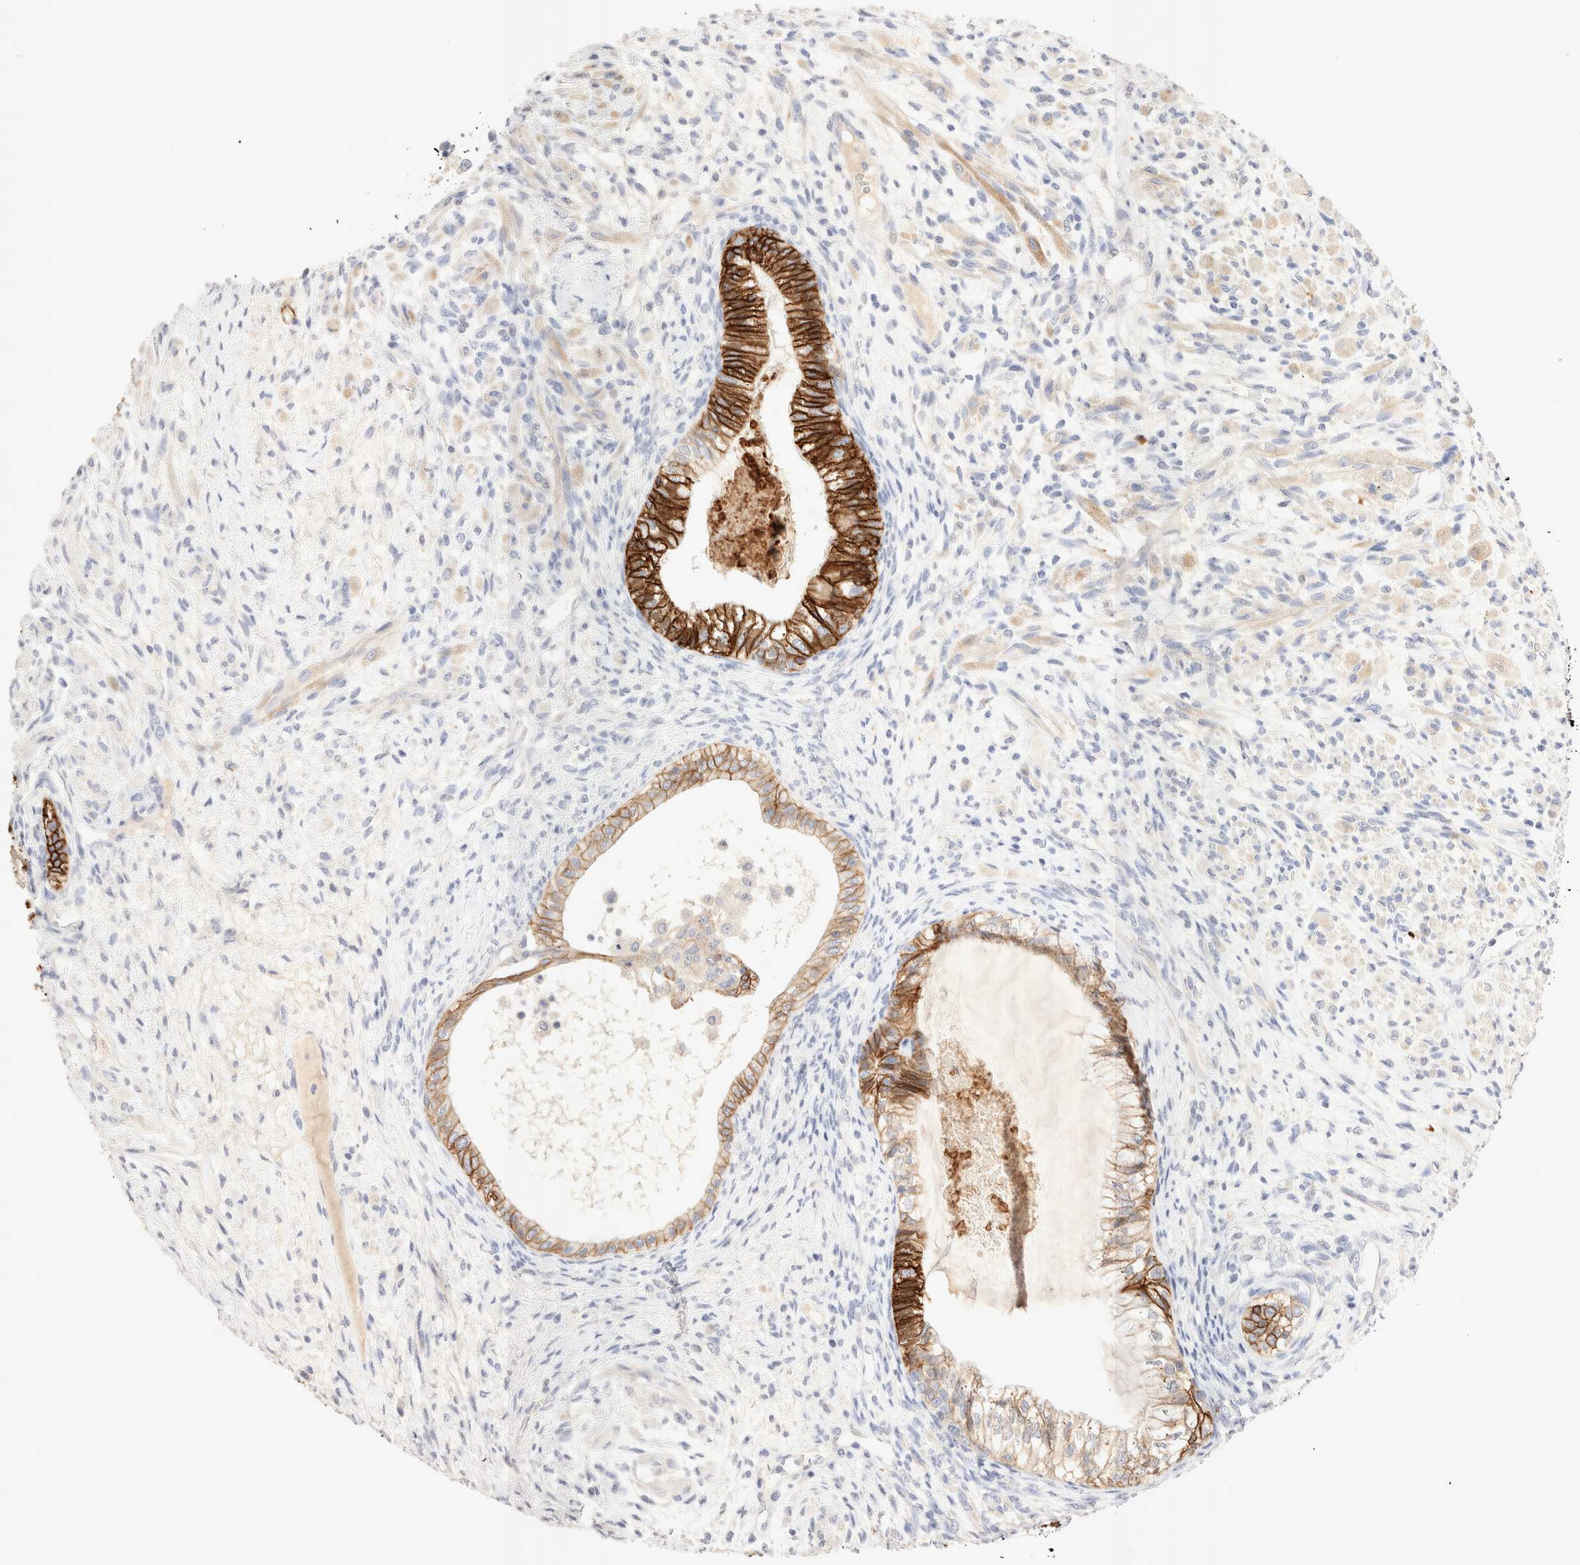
{"staining": {"intensity": "strong", "quantity": ">75%", "location": "cytoplasmic/membranous"}, "tissue": "testis cancer", "cell_type": "Tumor cells", "image_type": "cancer", "snomed": [{"axis": "morphology", "description": "Seminoma, NOS"}, {"axis": "morphology", "description": "Carcinoma, Embryonal, NOS"}, {"axis": "topography", "description": "Testis"}], "caption": "Testis cancer stained with DAB IHC reveals high levels of strong cytoplasmic/membranous staining in approximately >75% of tumor cells.", "gene": "EPCAM", "patient": {"sex": "male", "age": 28}}